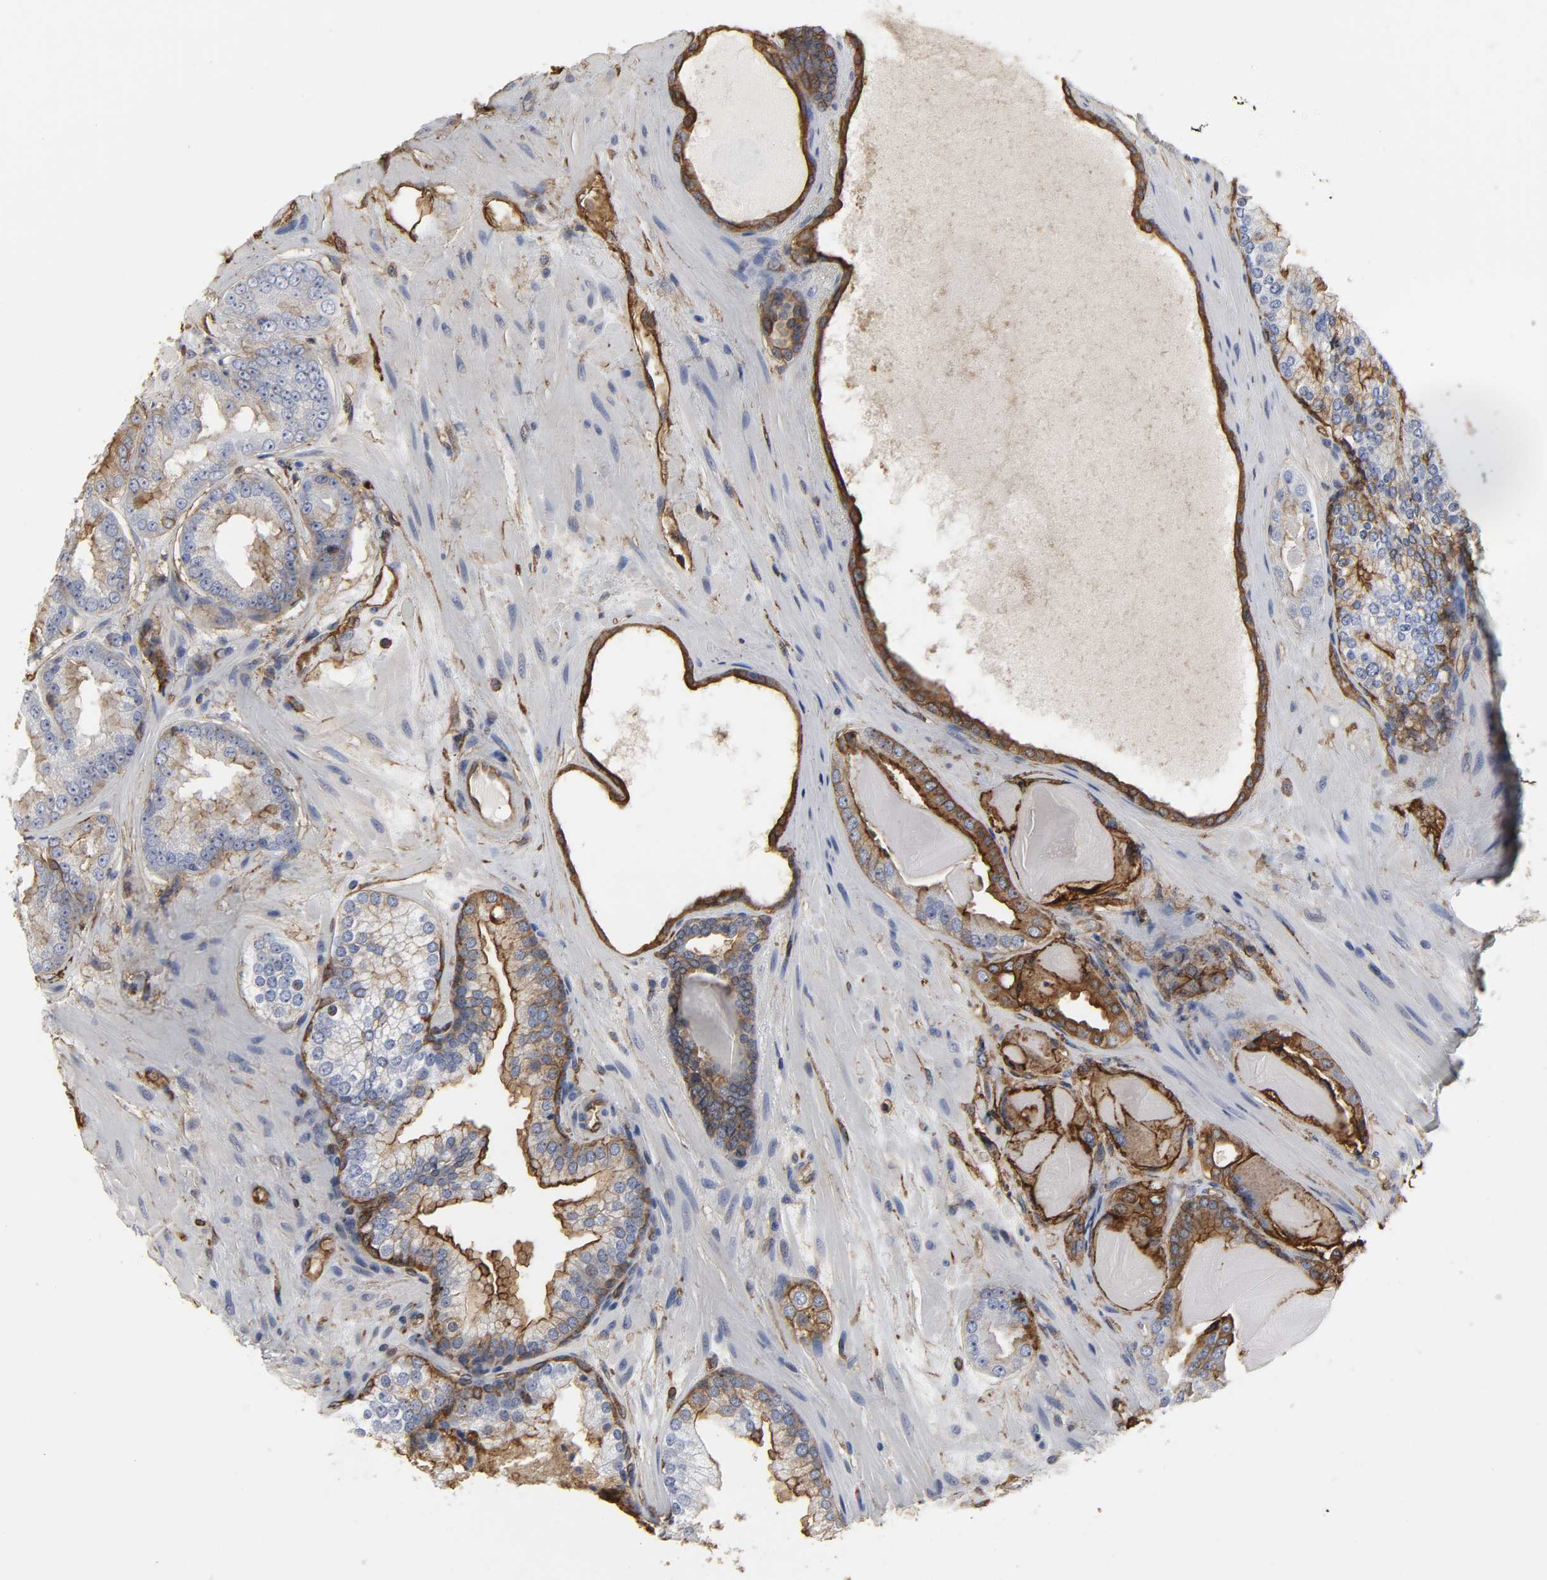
{"staining": {"intensity": "moderate", "quantity": "25%-75%", "location": "cytoplasmic/membranous"}, "tissue": "prostate cancer", "cell_type": "Tumor cells", "image_type": "cancer", "snomed": [{"axis": "morphology", "description": "Adenocarcinoma, High grade"}, {"axis": "topography", "description": "Prostate"}], "caption": "Prostate cancer (adenocarcinoma (high-grade)) stained with DAB (3,3'-diaminobenzidine) IHC demonstrates medium levels of moderate cytoplasmic/membranous positivity in approximately 25%-75% of tumor cells.", "gene": "ANXA2", "patient": {"sex": "male", "age": 68}}